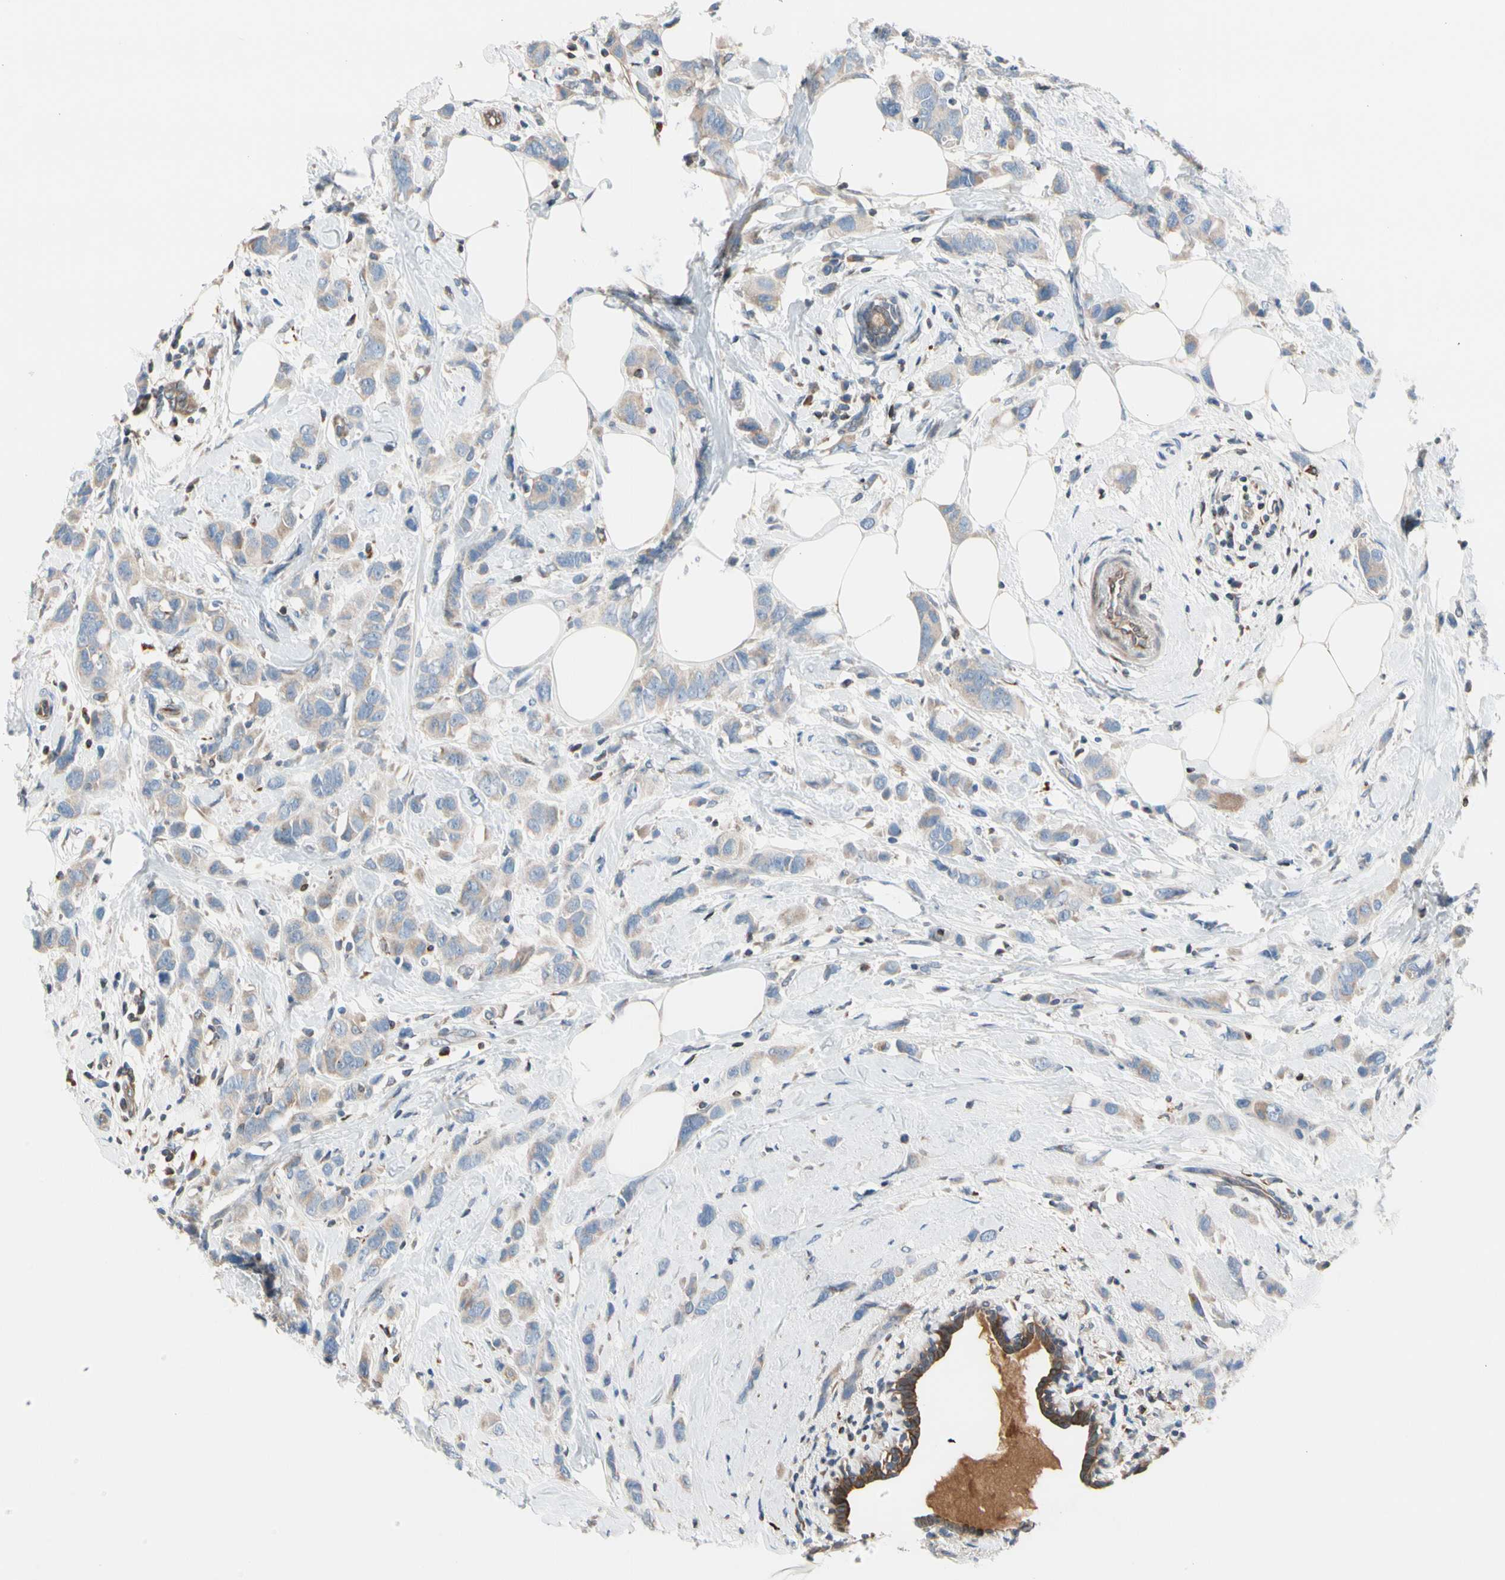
{"staining": {"intensity": "weak", "quantity": ">75%", "location": "cytoplasmic/membranous"}, "tissue": "breast cancer", "cell_type": "Tumor cells", "image_type": "cancer", "snomed": [{"axis": "morphology", "description": "Normal tissue, NOS"}, {"axis": "morphology", "description": "Duct carcinoma"}, {"axis": "topography", "description": "Breast"}], "caption": "Immunohistochemistry (IHC) micrograph of neoplastic tissue: intraductal carcinoma (breast) stained using IHC demonstrates low levels of weak protein expression localized specifically in the cytoplasmic/membranous of tumor cells, appearing as a cytoplasmic/membranous brown color.", "gene": "MAP3K3", "patient": {"sex": "female", "age": 50}}